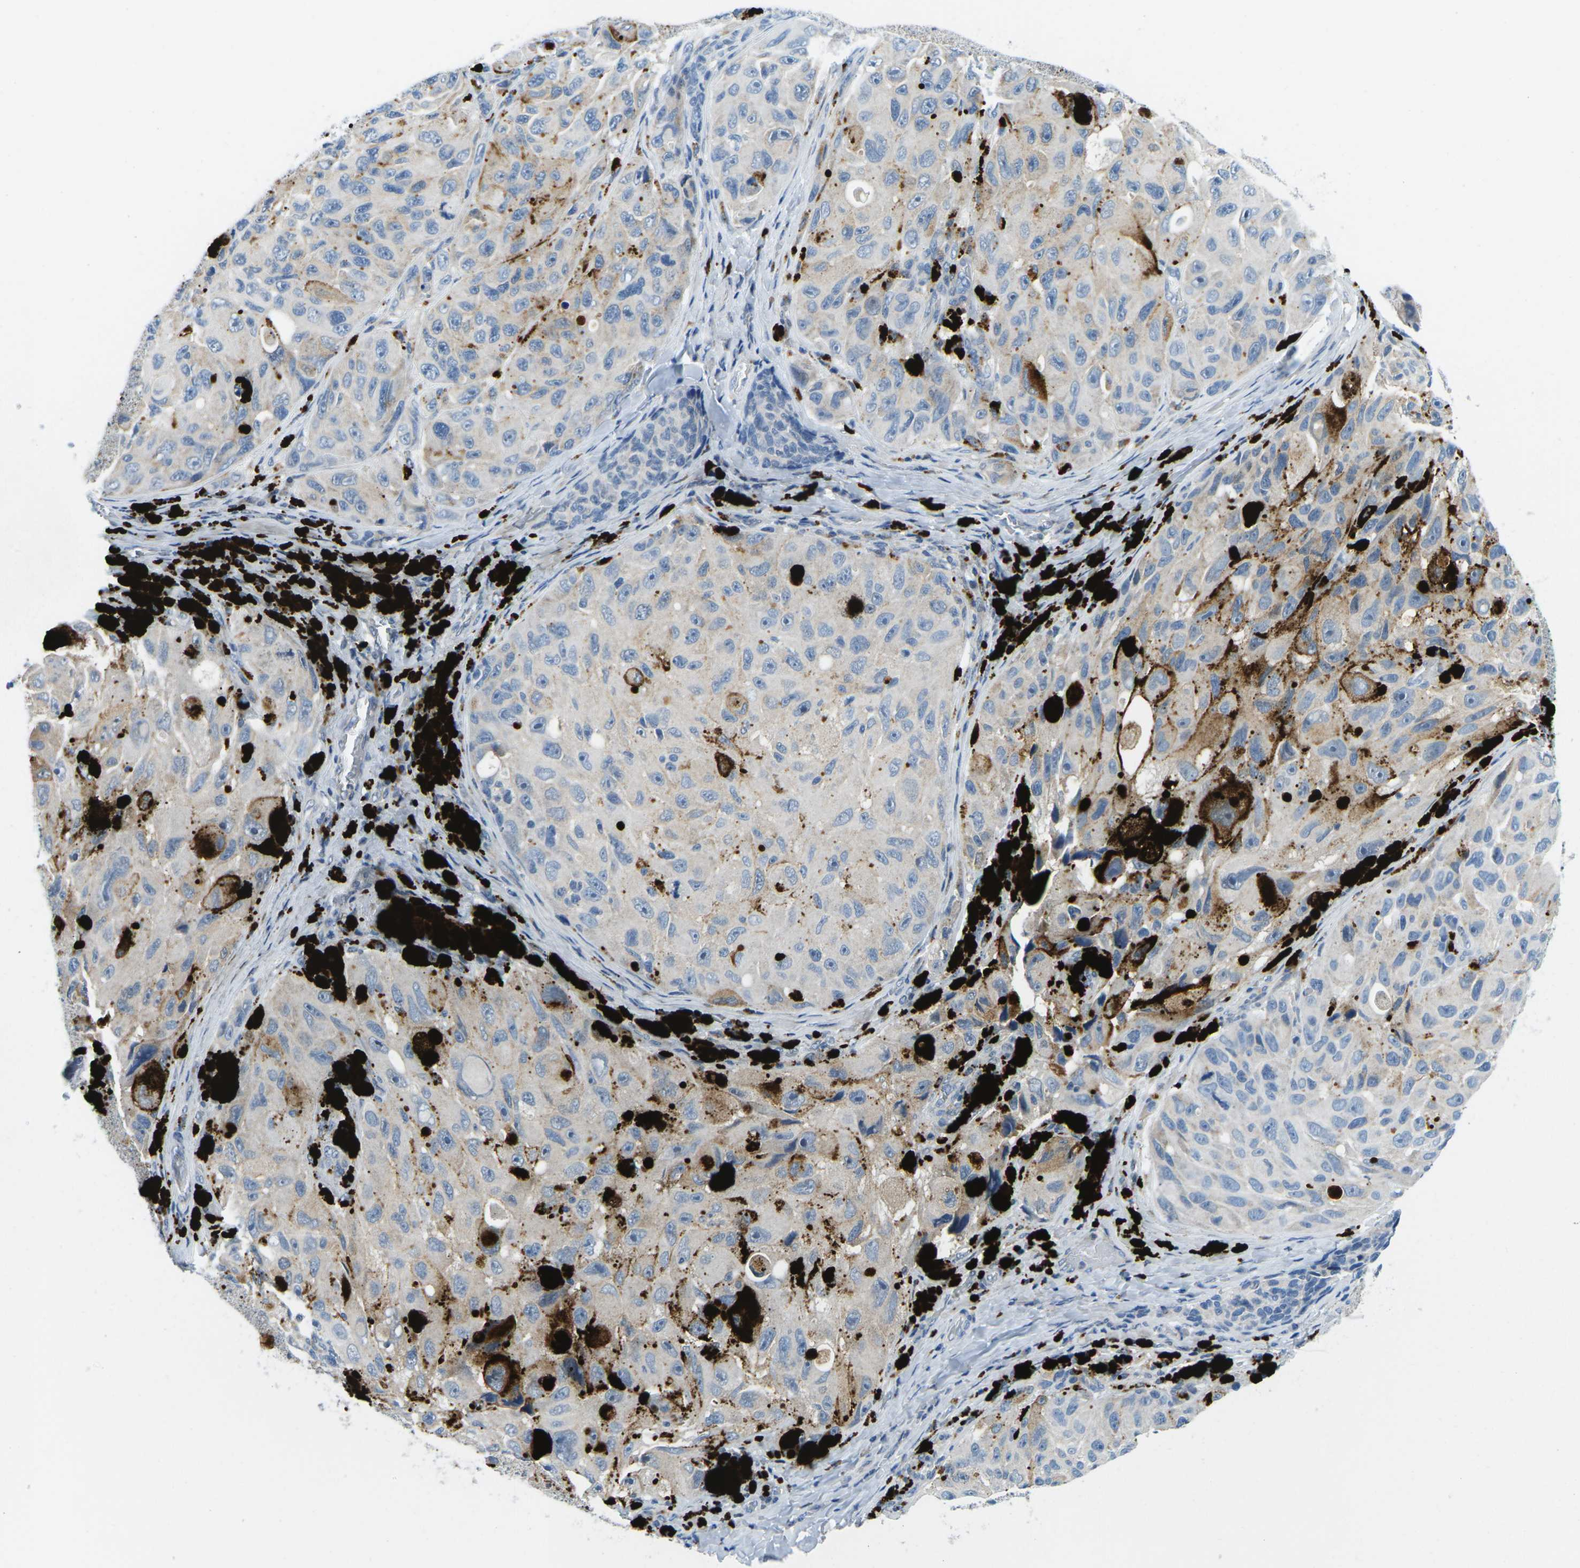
{"staining": {"intensity": "weak", "quantity": "<25%", "location": "cytoplasmic/membranous"}, "tissue": "melanoma", "cell_type": "Tumor cells", "image_type": "cancer", "snomed": [{"axis": "morphology", "description": "Malignant melanoma, NOS"}, {"axis": "topography", "description": "Skin"}], "caption": "Immunohistochemical staining of malignant melanoma reveals no significant expression in tumor cells.", "gene": "CFB", "patient": {"sex": "female", "age": 73}}